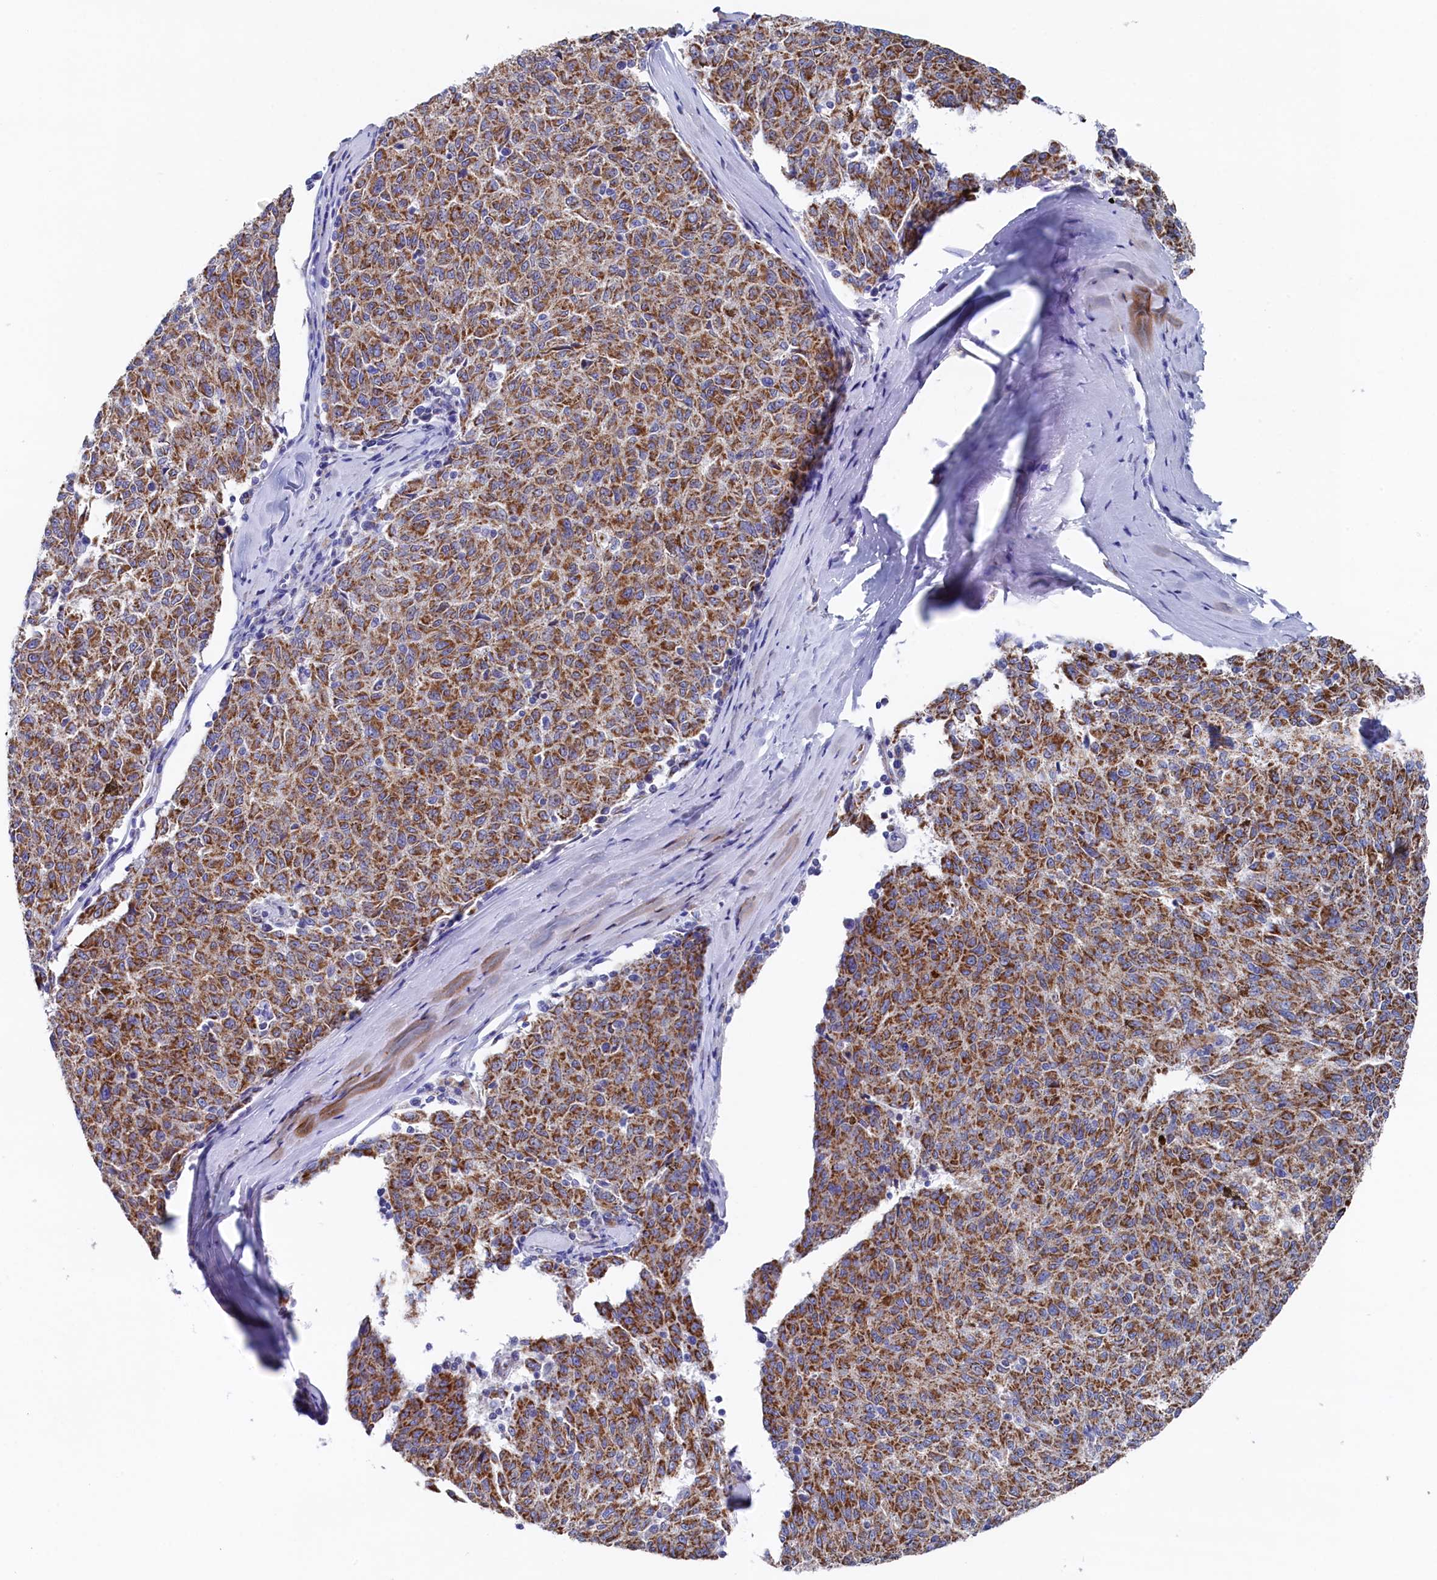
{"staining": {"intensity": "moderate", "quantity": ">75%", "location": "cytoplasmic/membranous"}, "tissue": "melanoma", "cell_type": "Tumor cells", "image_type": "cancer", "snomed": [{"axis": "morphology", "description": "Malignant melanoma, NOS"}, {"axis": "topography", "description": "Skin"}], "caption": "Human malignant melanoma stained with a brown dye reveals moderate cytoplasmic/membranous positive expression in approximately >75% of tumor cells.", "gene": "MMAB", "patient": {"sex": "female", "age": 72}}